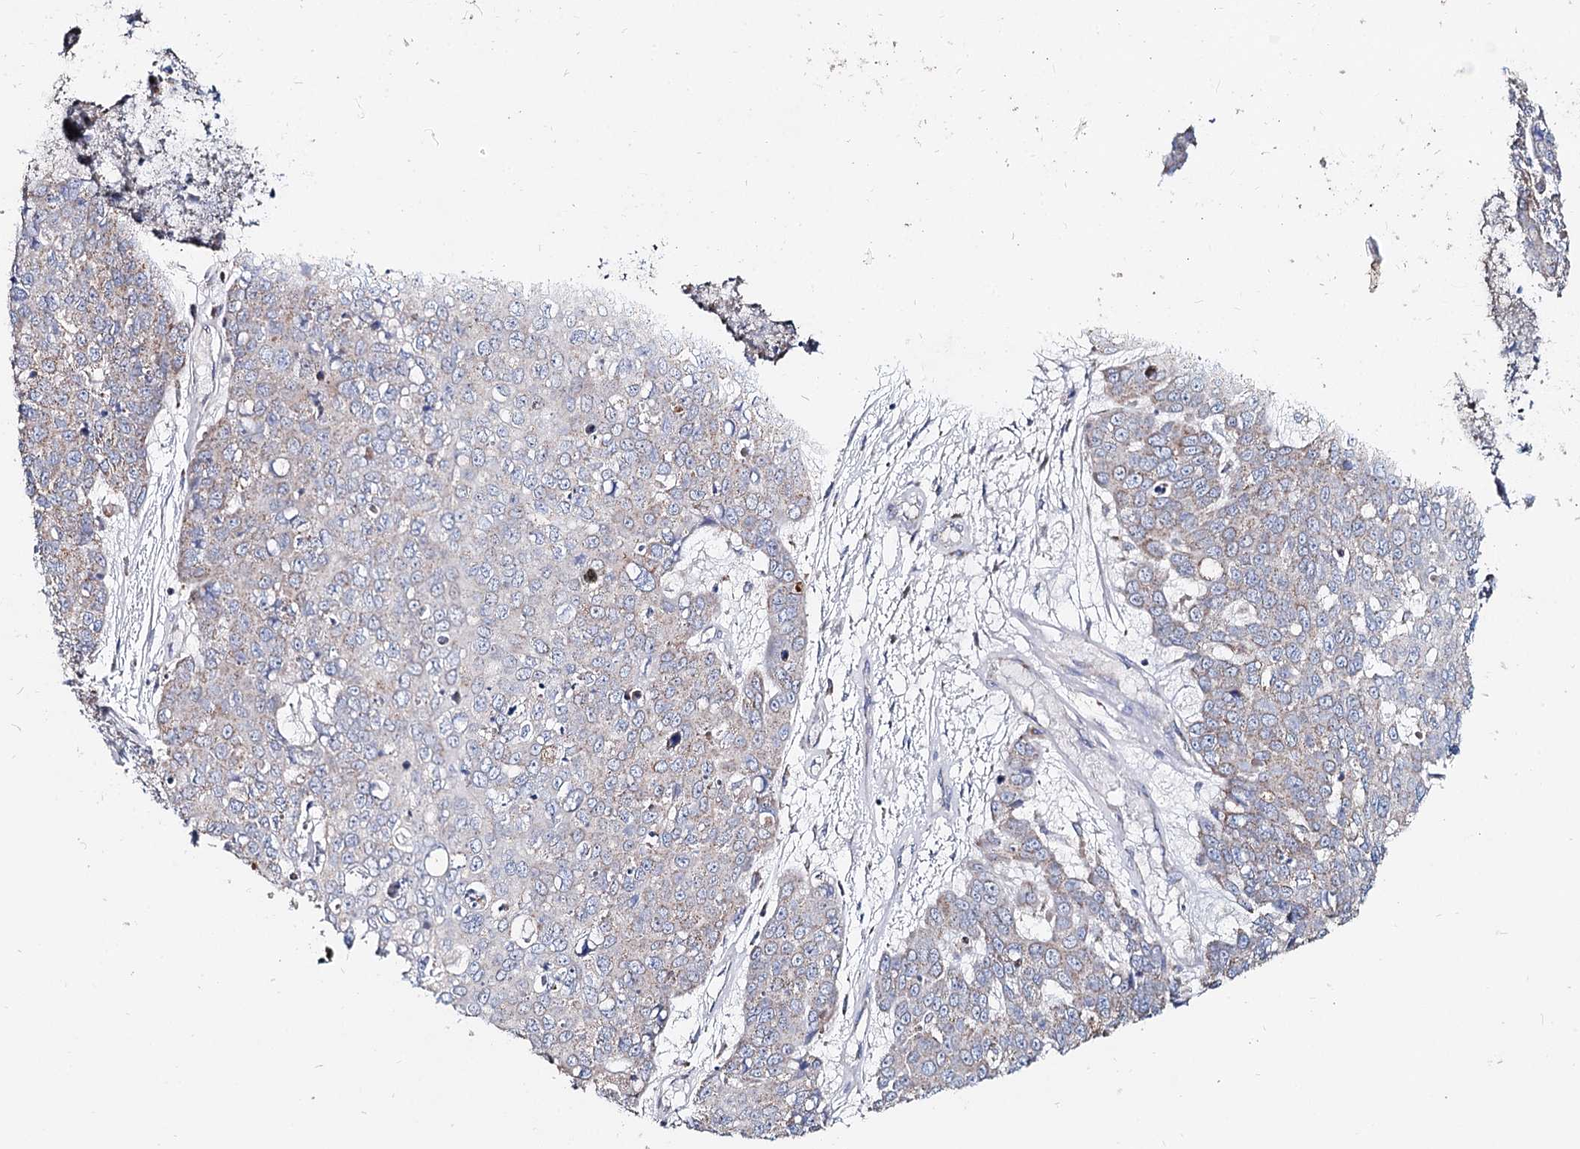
{"staining": {"intensity": "negative", "quantity": "none", "location": "none"}, "tissue": "skin cancer", "cell_type": "Tumor cells", "image_type": "cancer", "snomed": [{"axis": "morphology", "description": "Squamous cell carcinoma, NOS"}, {"axis": "topography", "description": "Skin"}], "caption": "The photomicrograph shows no significant expression in tumor cells of skin squamous cell carcinoma.", "gene": "MCCC2", "patient": {"sex": "female", "age": 44}}